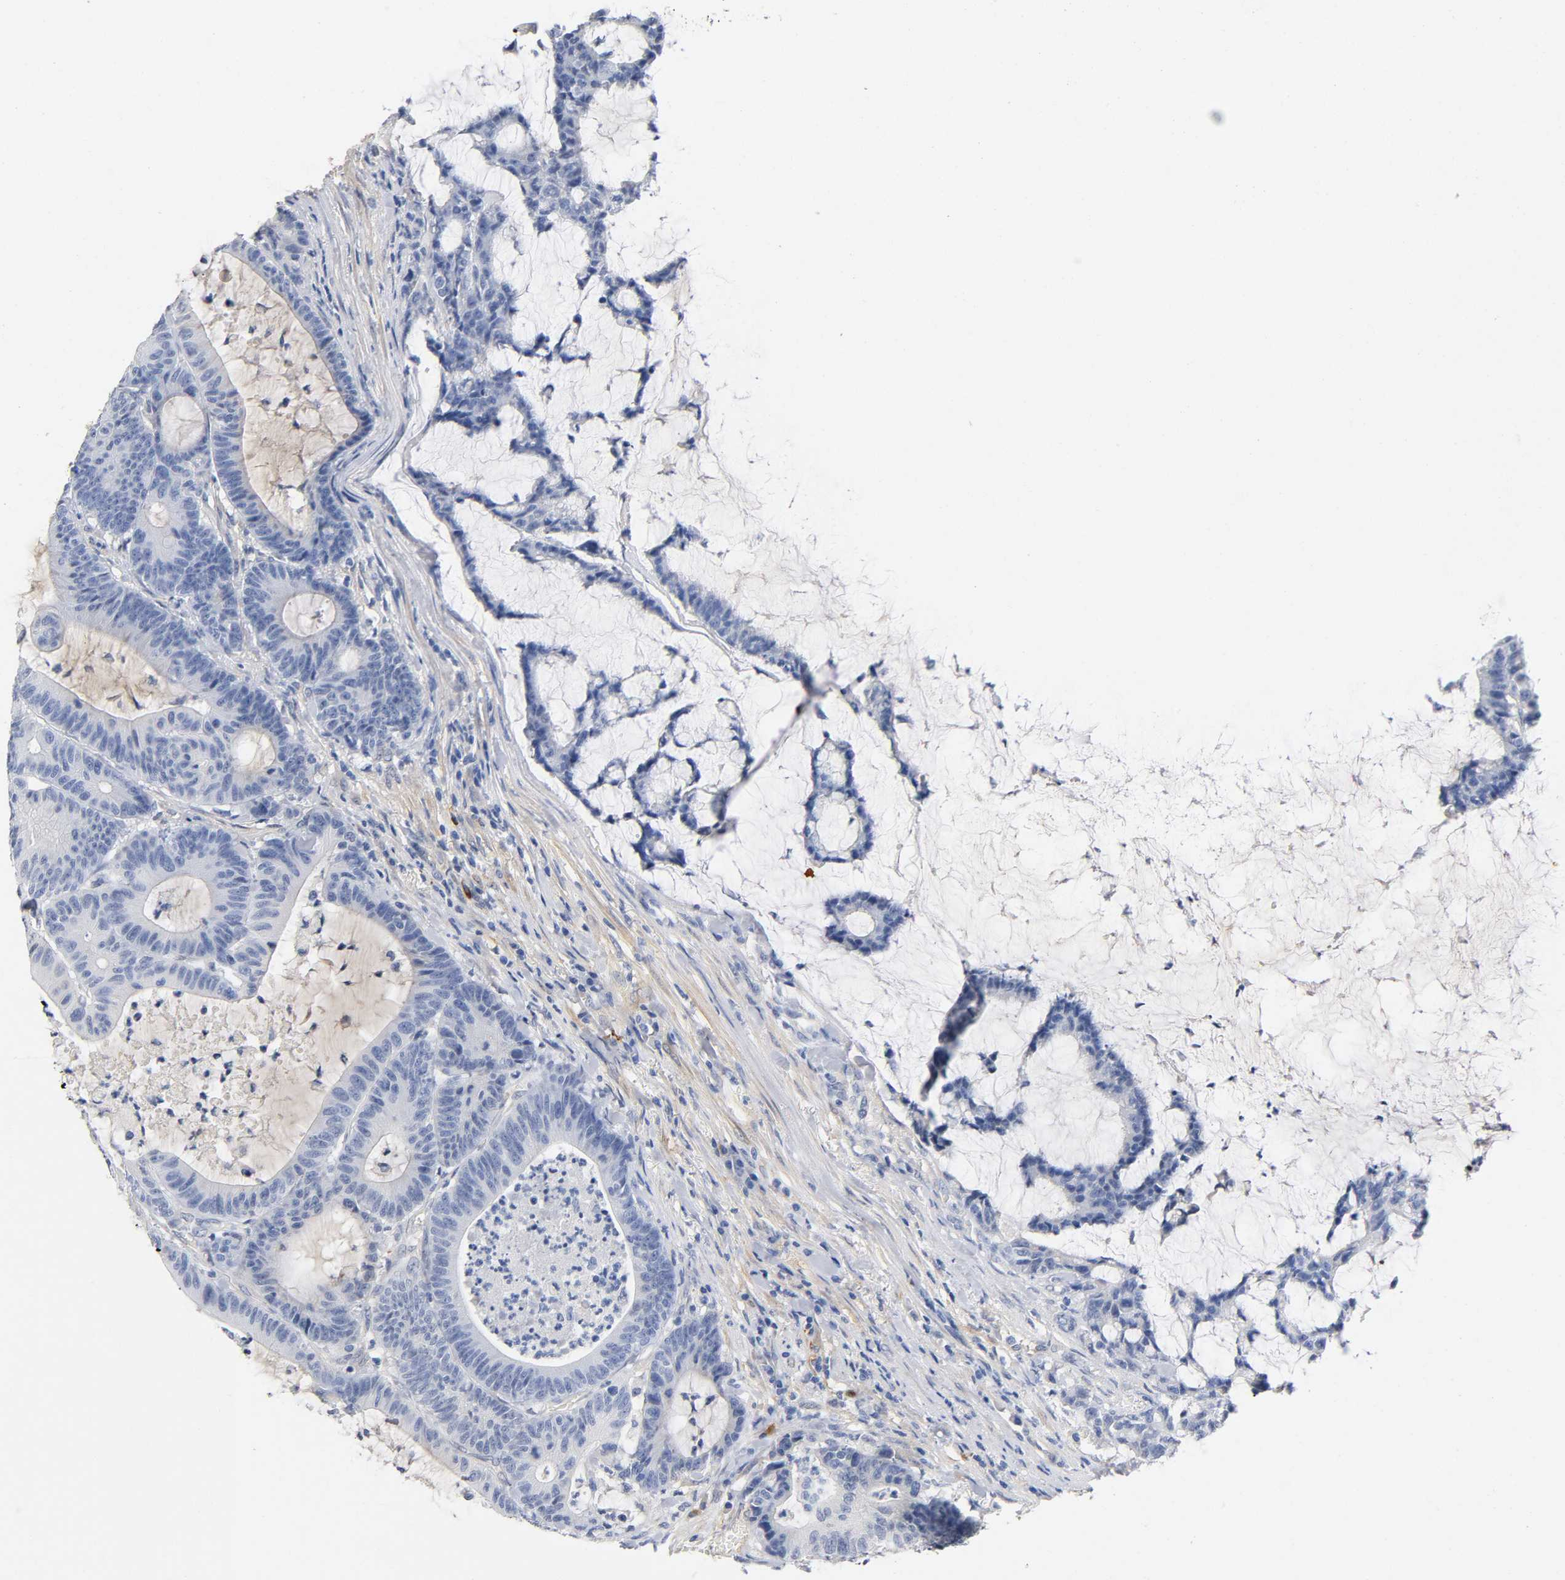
{"staining": {"intensity": "weak", "quantity": "<25%", "location": "cytoplasmic/membranous"}, "tissue": "colorectal cancer", "cell_type": "Tumor cells", "image_type": "cancer", "snomed": [{"axis": "morphology", "description": "Adenocarcinoma, NOS"}, {"axis": "topography", "description": "Colon"}], "caption": "The histopathology image shows no significant staining in tumor cells of colorectal cancer (adenocarcinoma).", "gene": "TNC", "patient": {"sex": "female", "age": 84}}